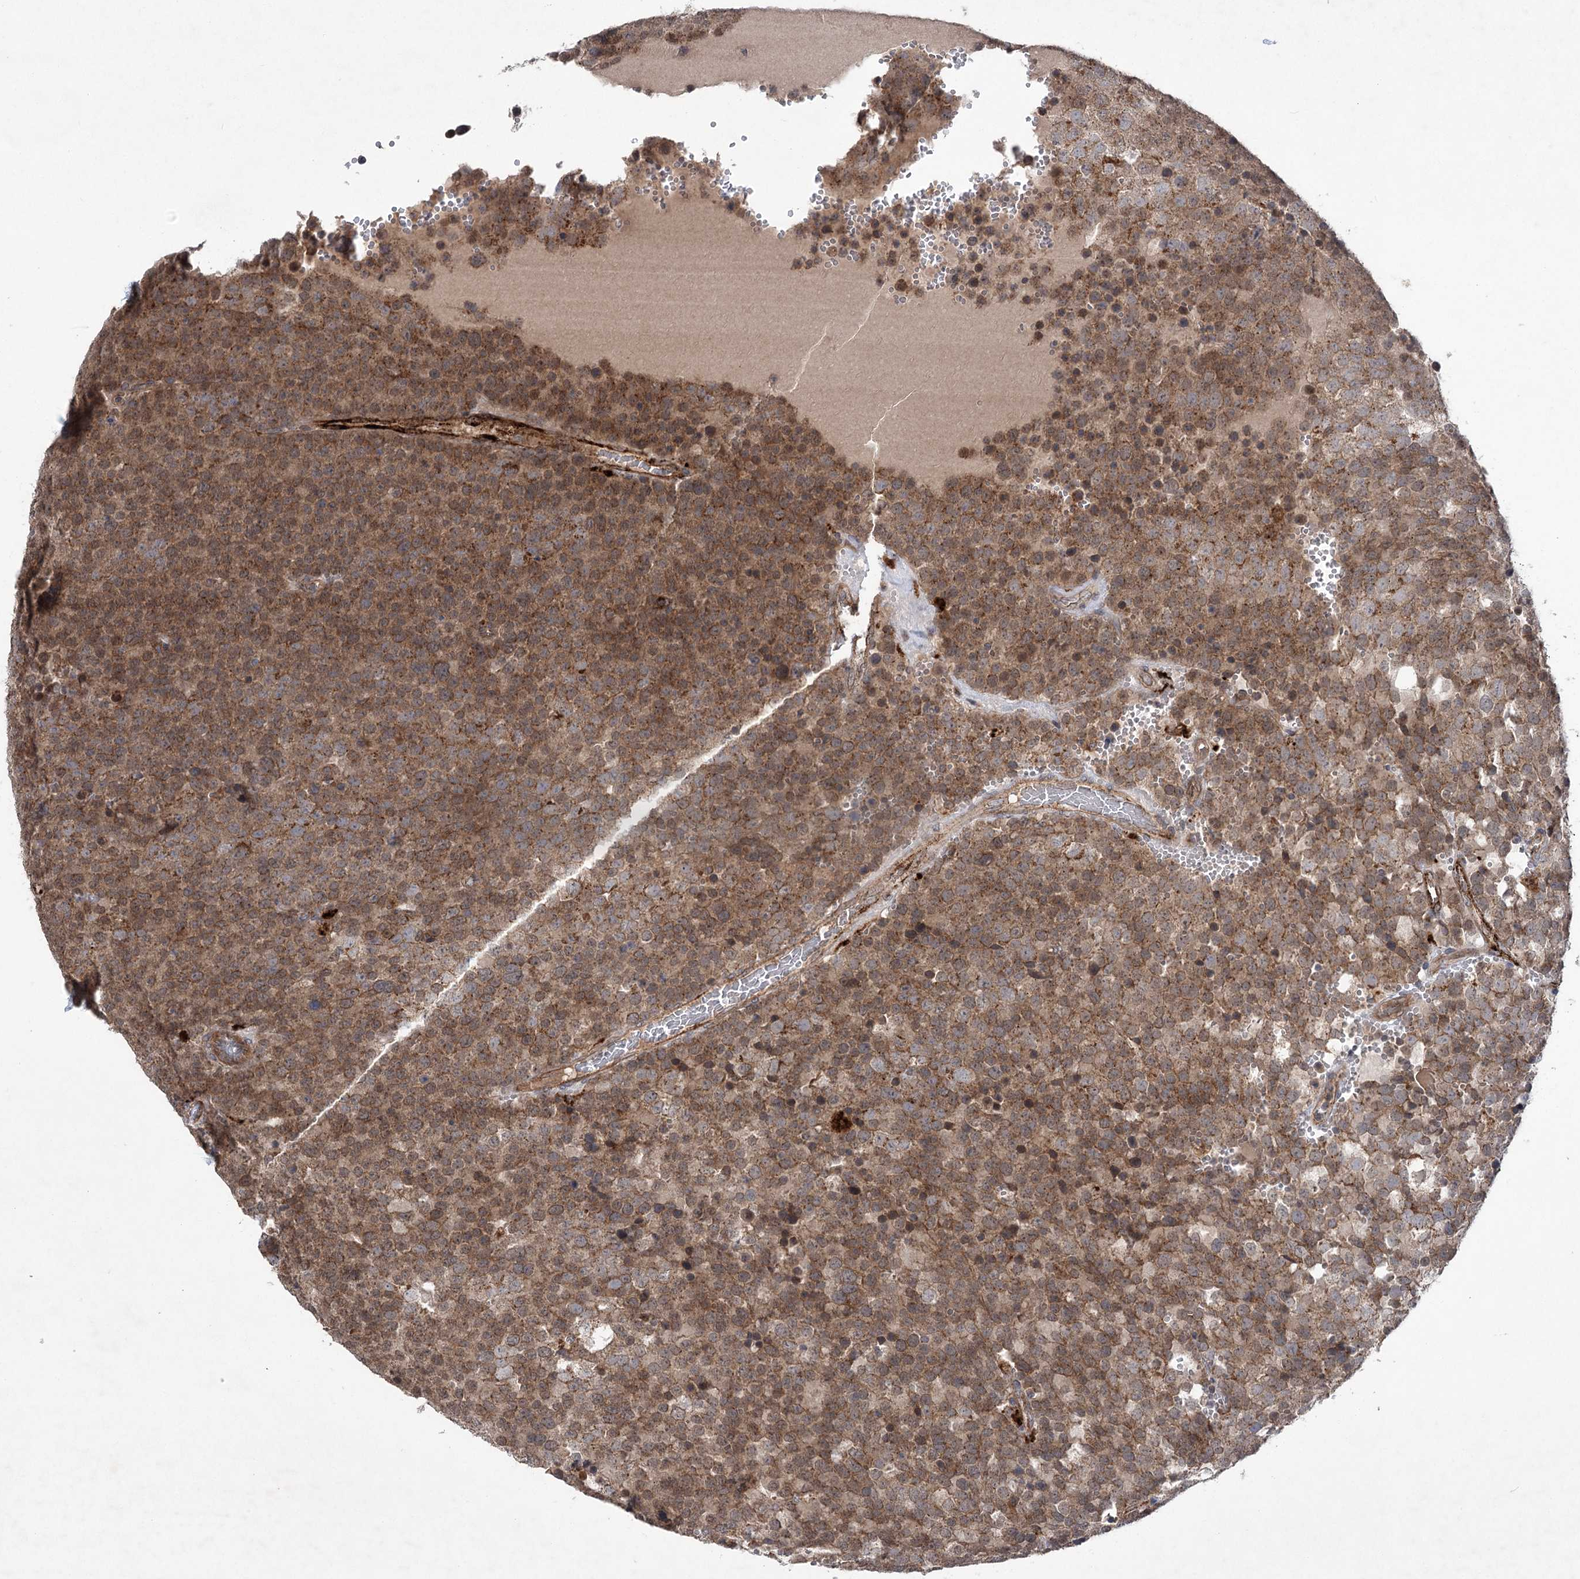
{"staining": {"intensity": "moderate", "quantity": ">75%", "location": "cytoplasmic/membranous"}, "tissue": "testis cancer", "cell_type": "Tumor cells", "image_type": "cancer", "snomed": [{"axis": "morphology", "description": "Seminoma, NOS"}, {"axis": "topography", "description": "Testis"}], "caption": "Tumor cells display moderate cytoplasmic/membranous expression in approximately >75% of cells in testis cancer.", "gene": "METTL24", "patient": {"sex": "male", "age": 71}}